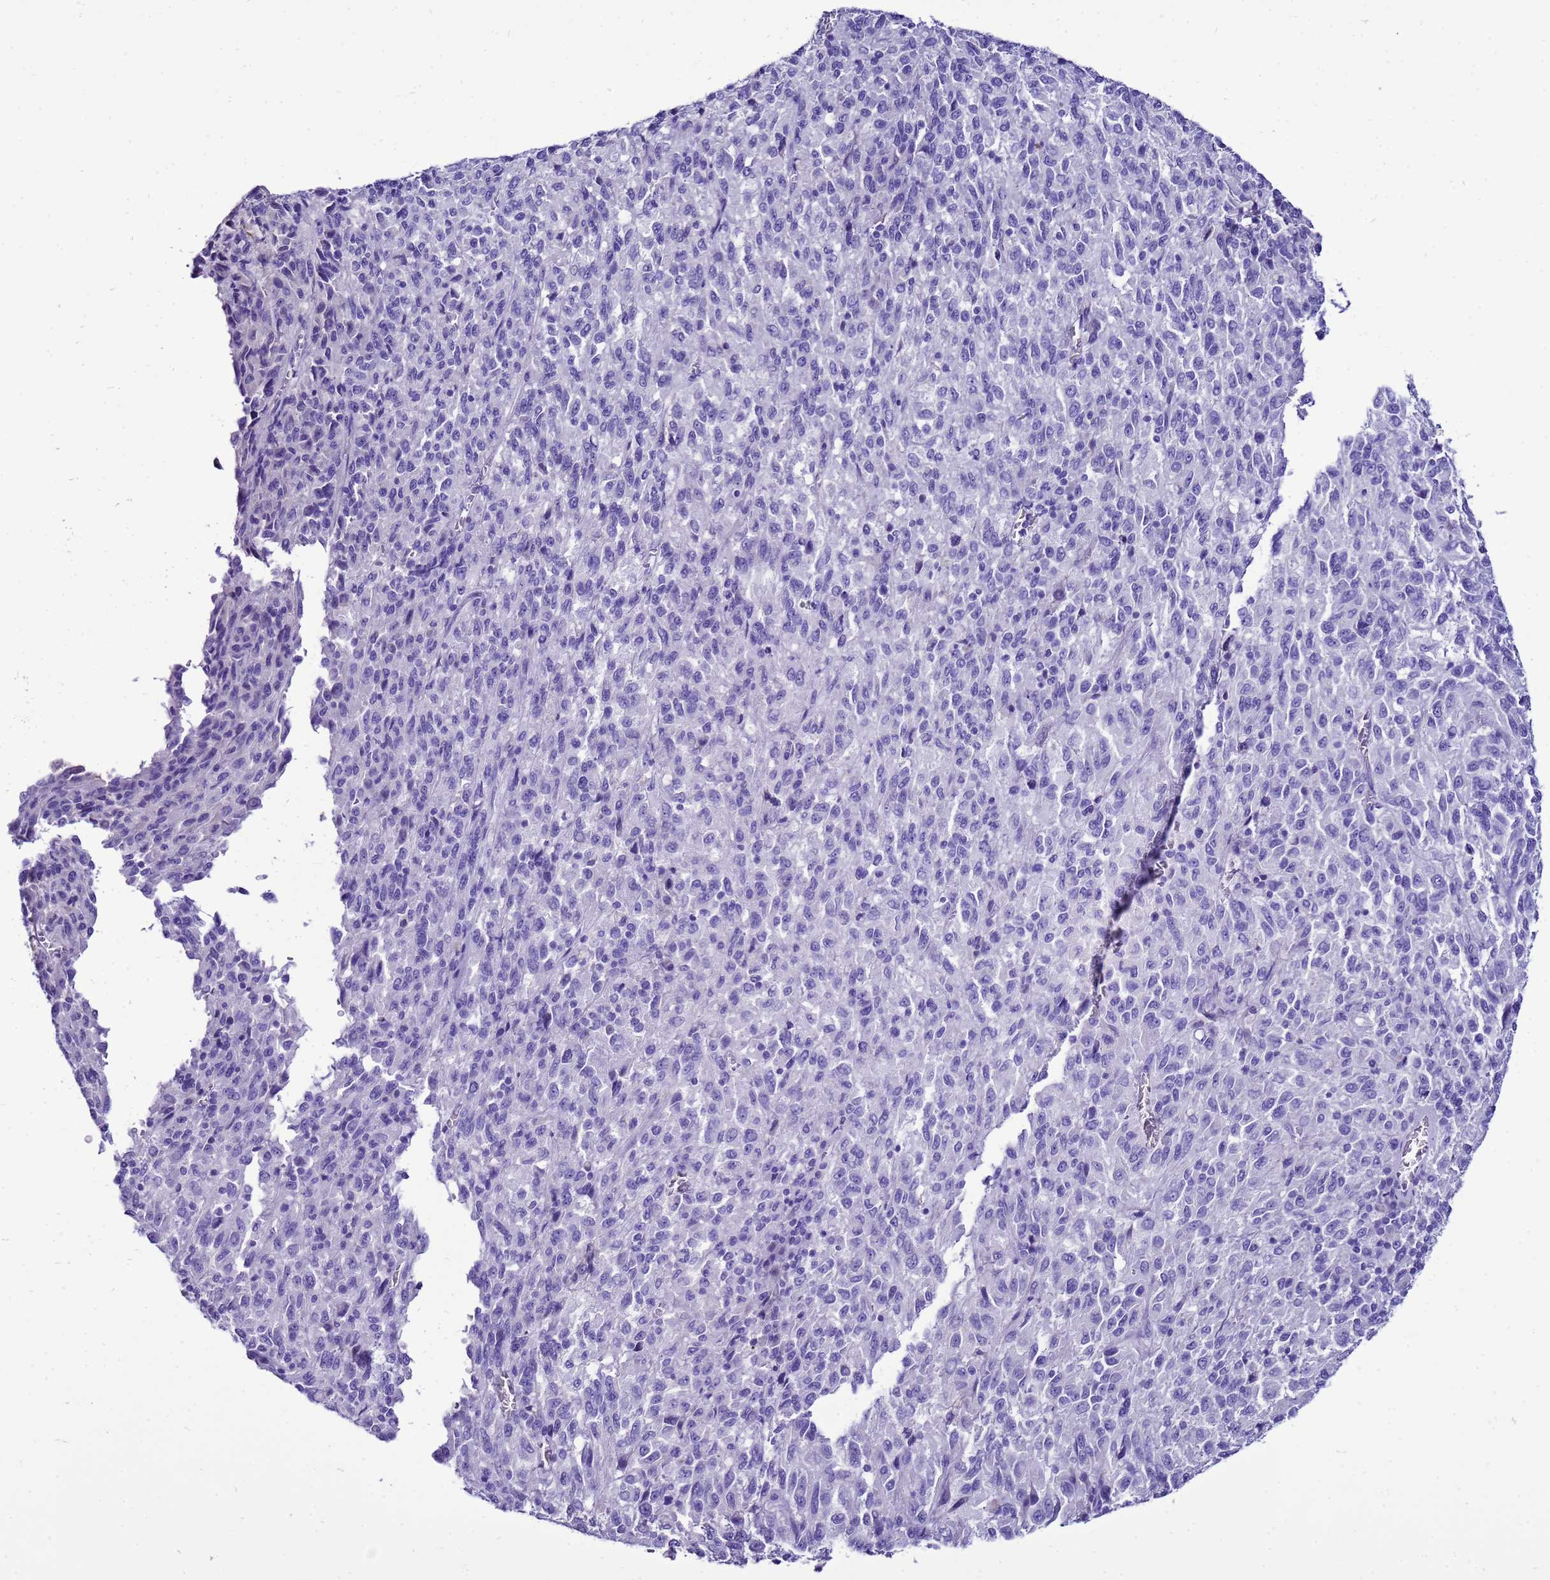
{"staining": {"intensity": "negative", "quantity": "none", "location": "none"}, "tissue": "melanoma", "cell_type": "Tumor cells", "image_type": "cancer", "snomed": [{"axis": "morphology", "description": "Malignant melanoma, Metastatic site"}, {"axis": "topography", "description": "Lung"}], "caption": "This is an immunohistochemistry (IHC) image of malignant melanoma (metastatic site). There is no expression in tumor cells.", "gene": "BEST2", "patient": {"sex": "male", "age": 64}}